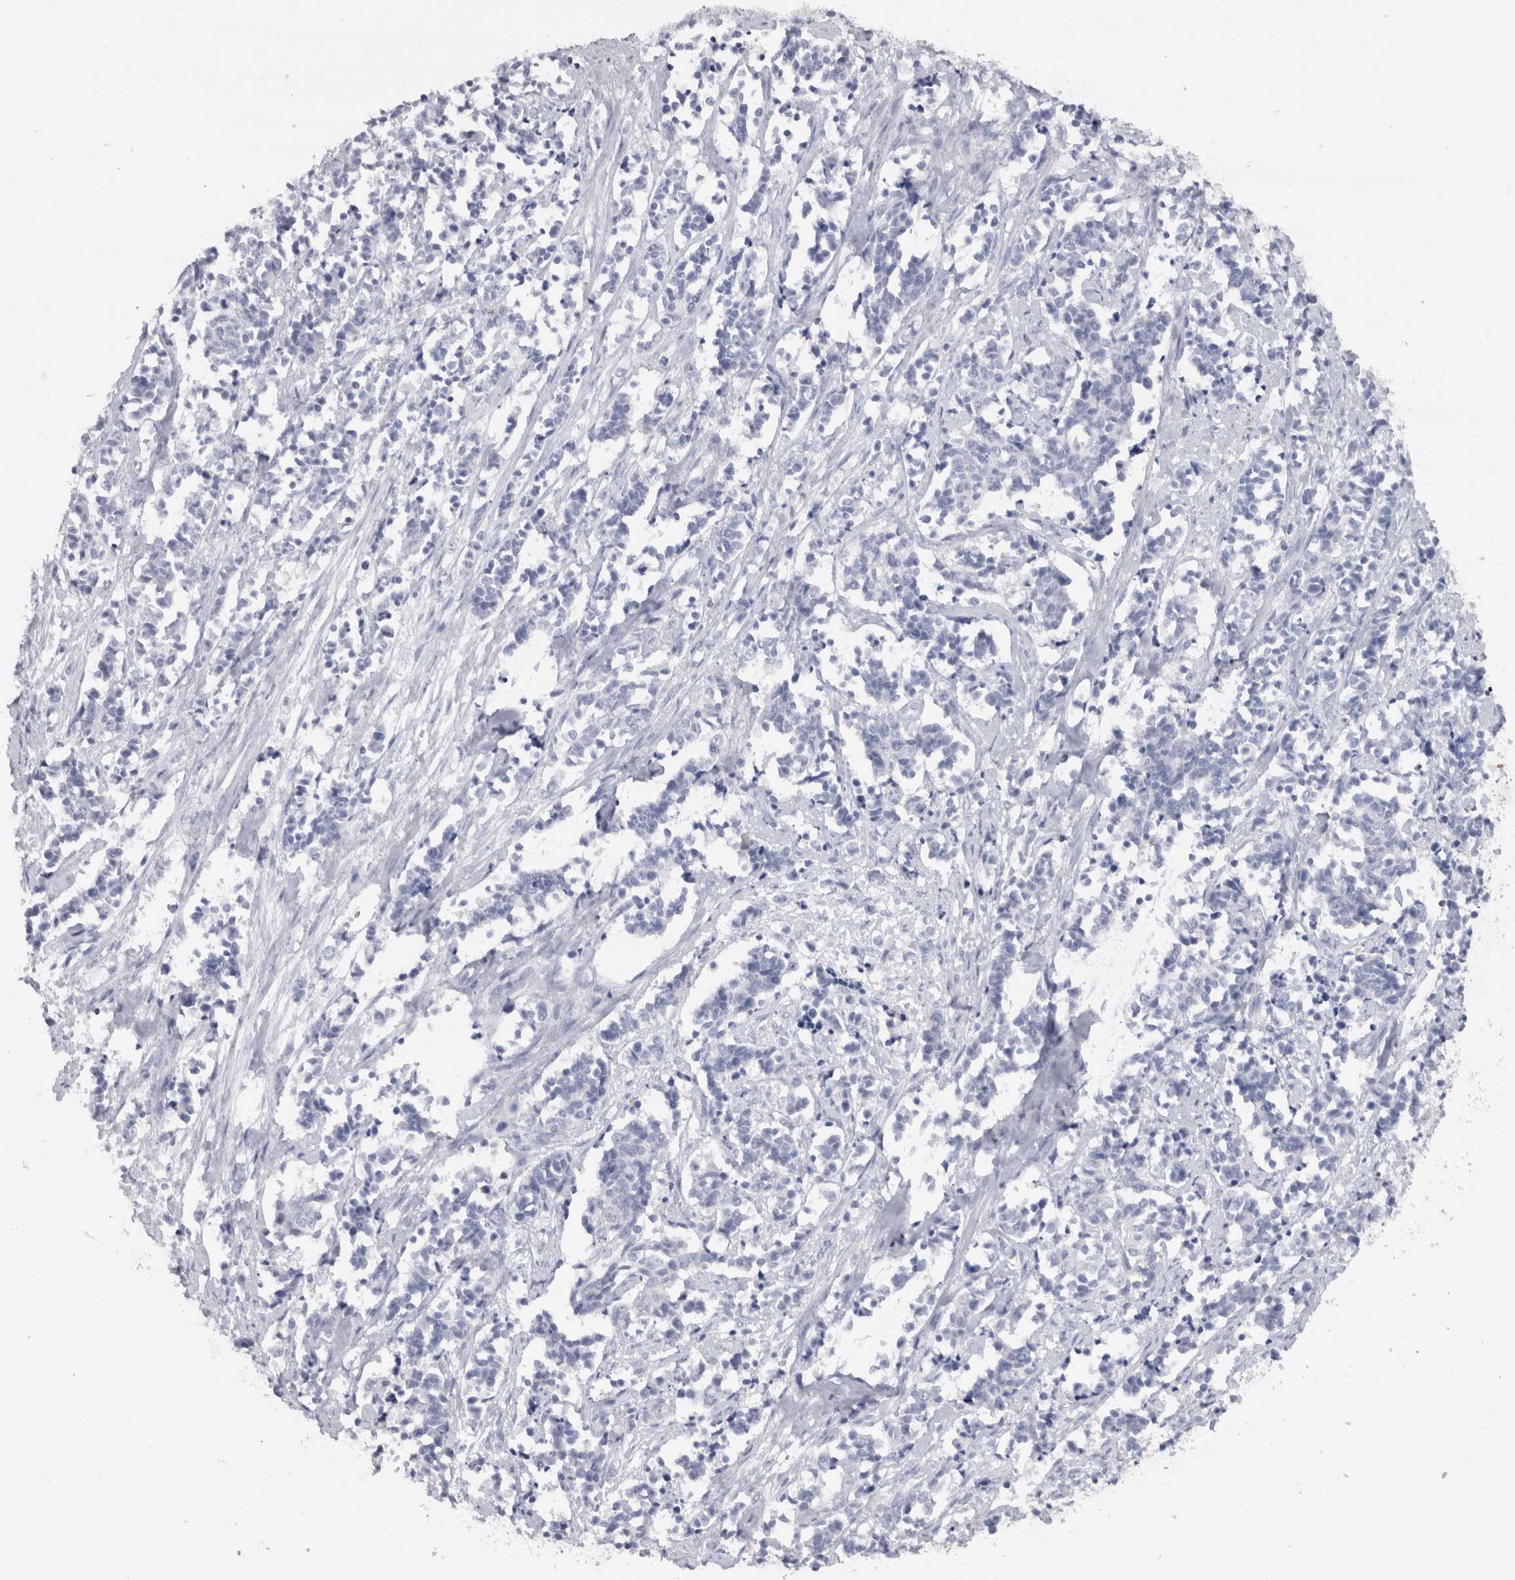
{"staining": {"intensity": "negative", "quantity": "none", "location": "none"}, "tissue": "cervical cancer", "cell_type": "Tumor cells", "image_type": "cancer", "snomed": [{"axis": "morphology", "description": "Squamous cell carcinoma, NOS"}, {"axis": "topography", "description": "Cervix"}], "caption": "Immunohistochemistry (IHC) of human cervical cancer reveals no expression in tumor cells. Brightfield microscopy of immunohistochemistry (IHC) stained with DAB (brown) and hematoxylin (blue), captured at high magnification.", "gene": "CDH17", "patient": {"sex": "female", "age": 35}}